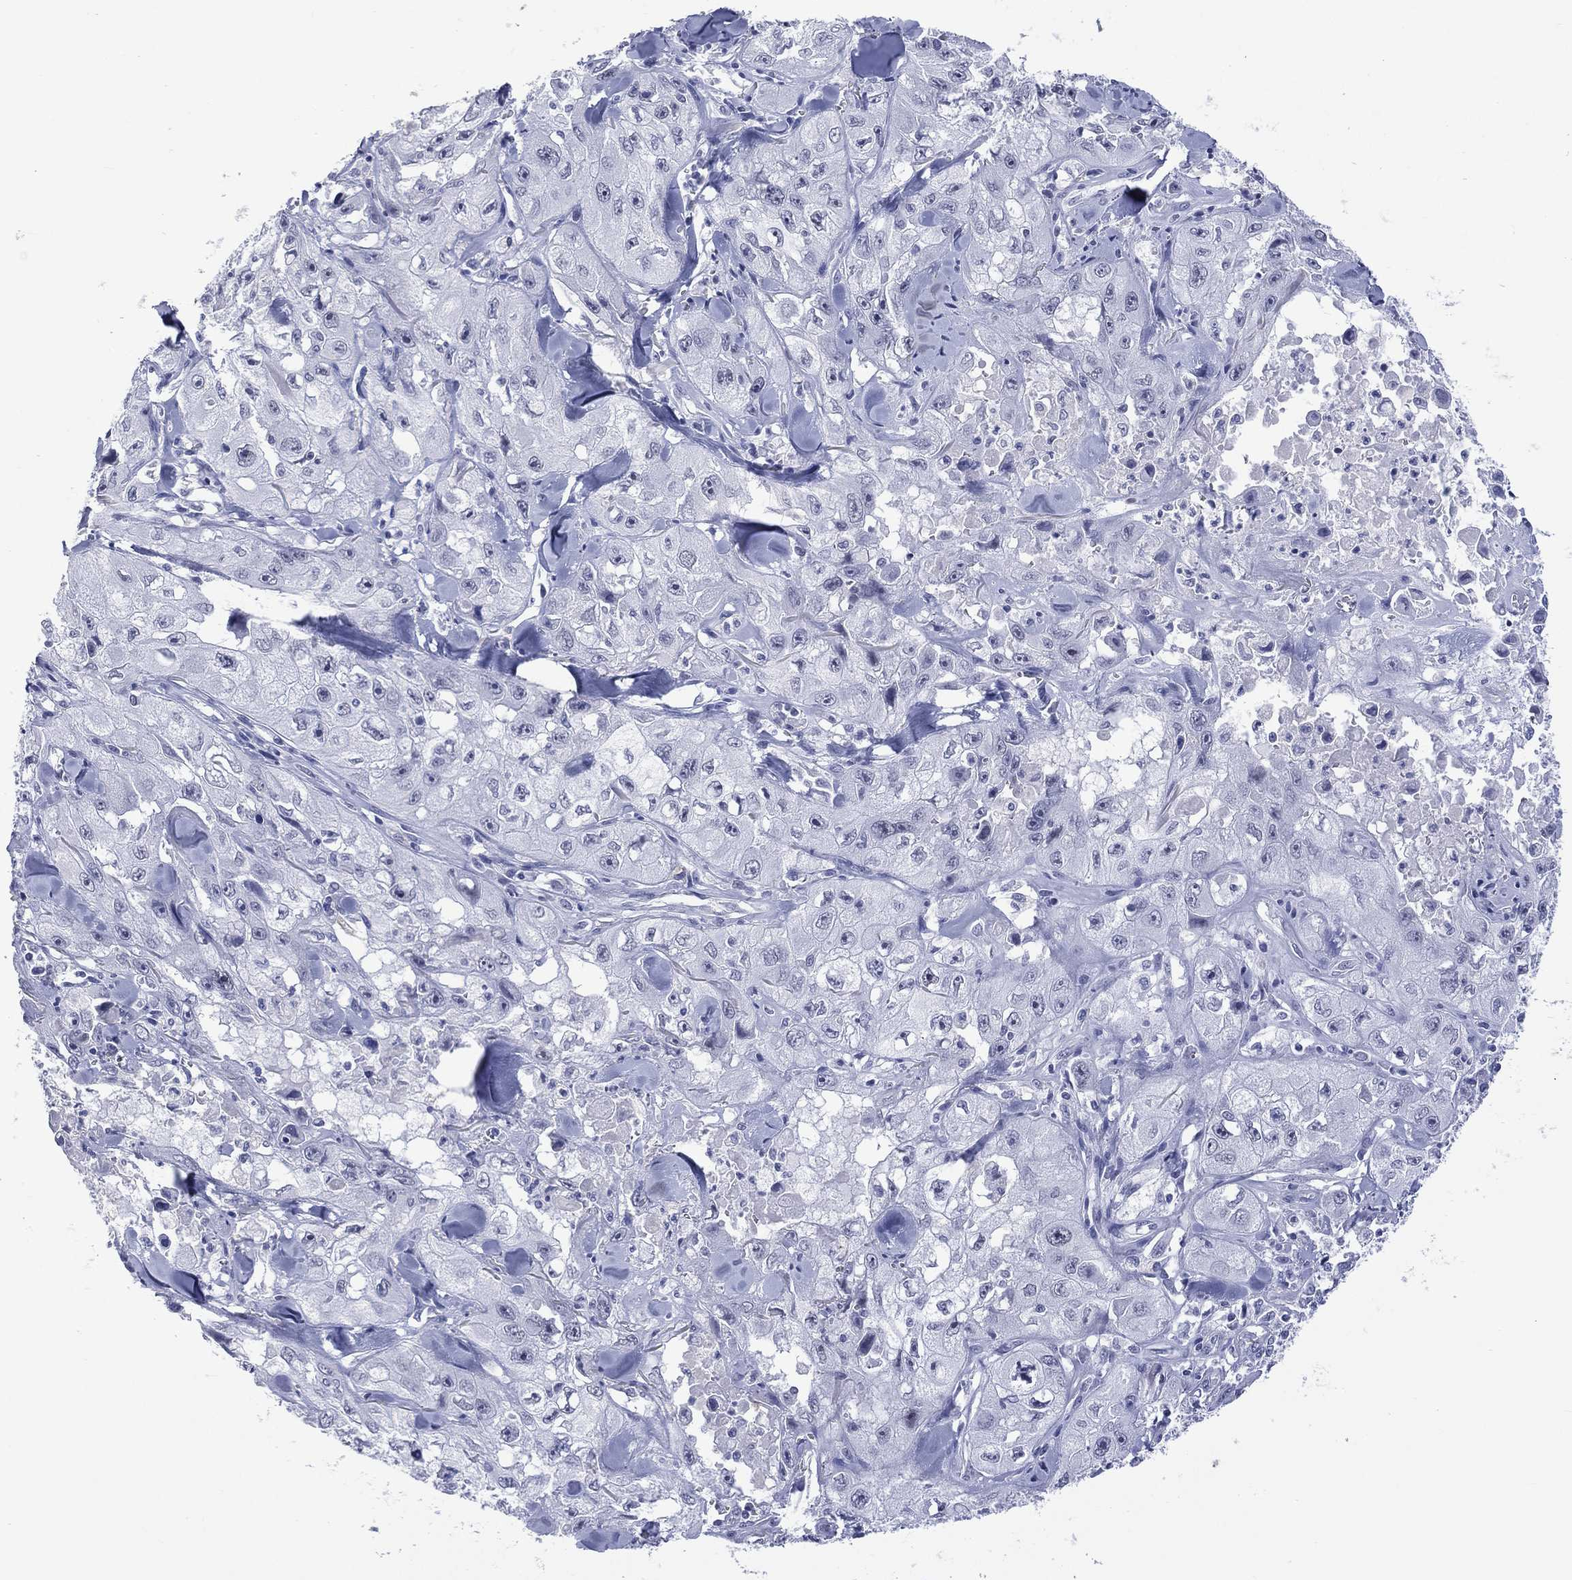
{"staining": {"intensity": "negative", "quantity": "none", "location": "none"}, "tissue": "skin cancer", "cell_type": "Tumor cells", "image_type": "cancer", "snomed": [{"axis": "morphology", "description": "Squamous cell carcinoma, NOS"}, {"axis": "topography", "description": "Skin"}, {"axis": "topography", "description": "Subcutis"}], "caption": "A high-resolution photomicrograph shows immunohistochemistry (IHC) staining of skin cancer (squamous cell carcinoma), which exhibits no significant expression in tumor cells. The staining is performed using DAB brown chromogen with nuclei counter-stained in using hematoxylin.", "gene": "SSX1", "patient": {"sex": "male", "age": 73}}